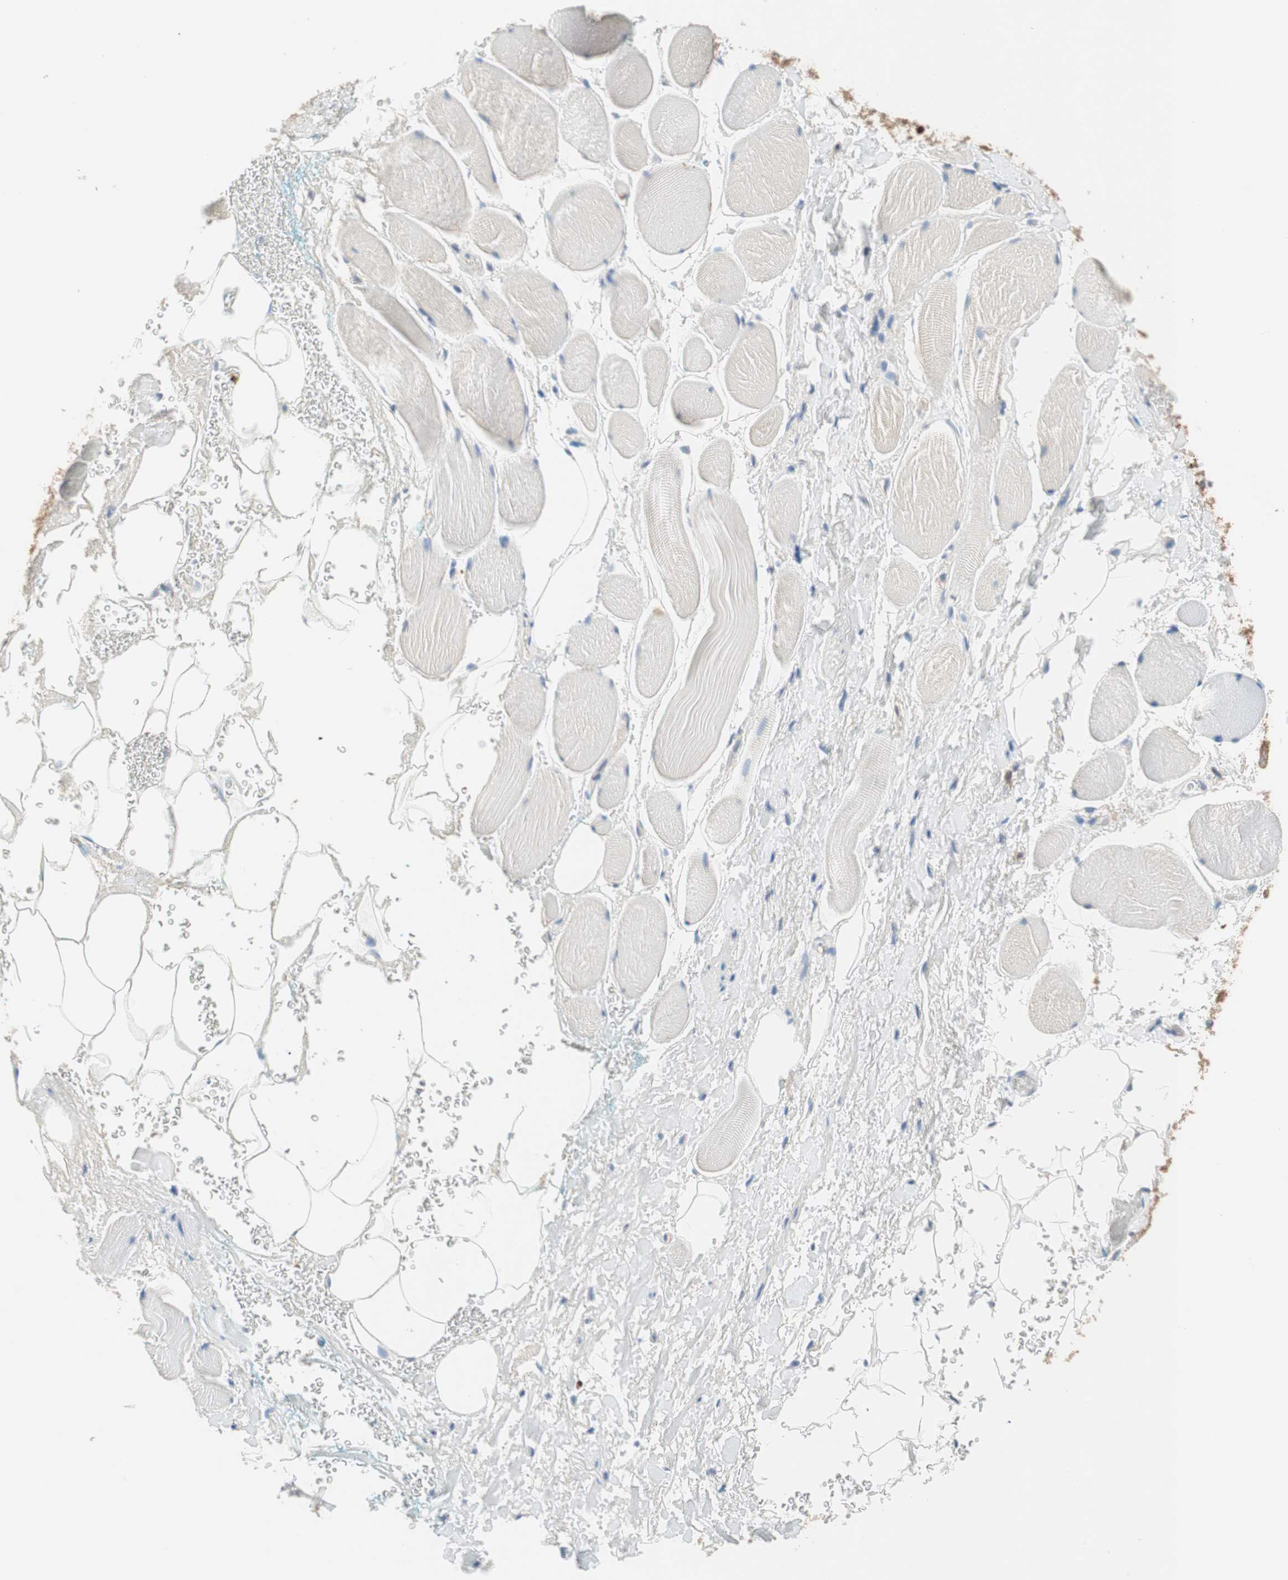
{"staining": {"intensity": "negative", "quantity": "none", "location": "none"}, "tissue": "adipose tissue", "cell_type": "Adipocytes", "image_type": "normal", "snomed": [{"axis": "morphology", "description": "Normal tissue, NOS"}, {"axis": "topography", "description": "Soft tissue"}, {"axis": "topography", "description": "Peripheral nerve tissue"}], "caption": "Immunohistochemistry of unremarkable adipose tissue reveals no positivity in adipocytes.", "gene": "GLUL", "patient": {"sex": "female", "age": 71}}